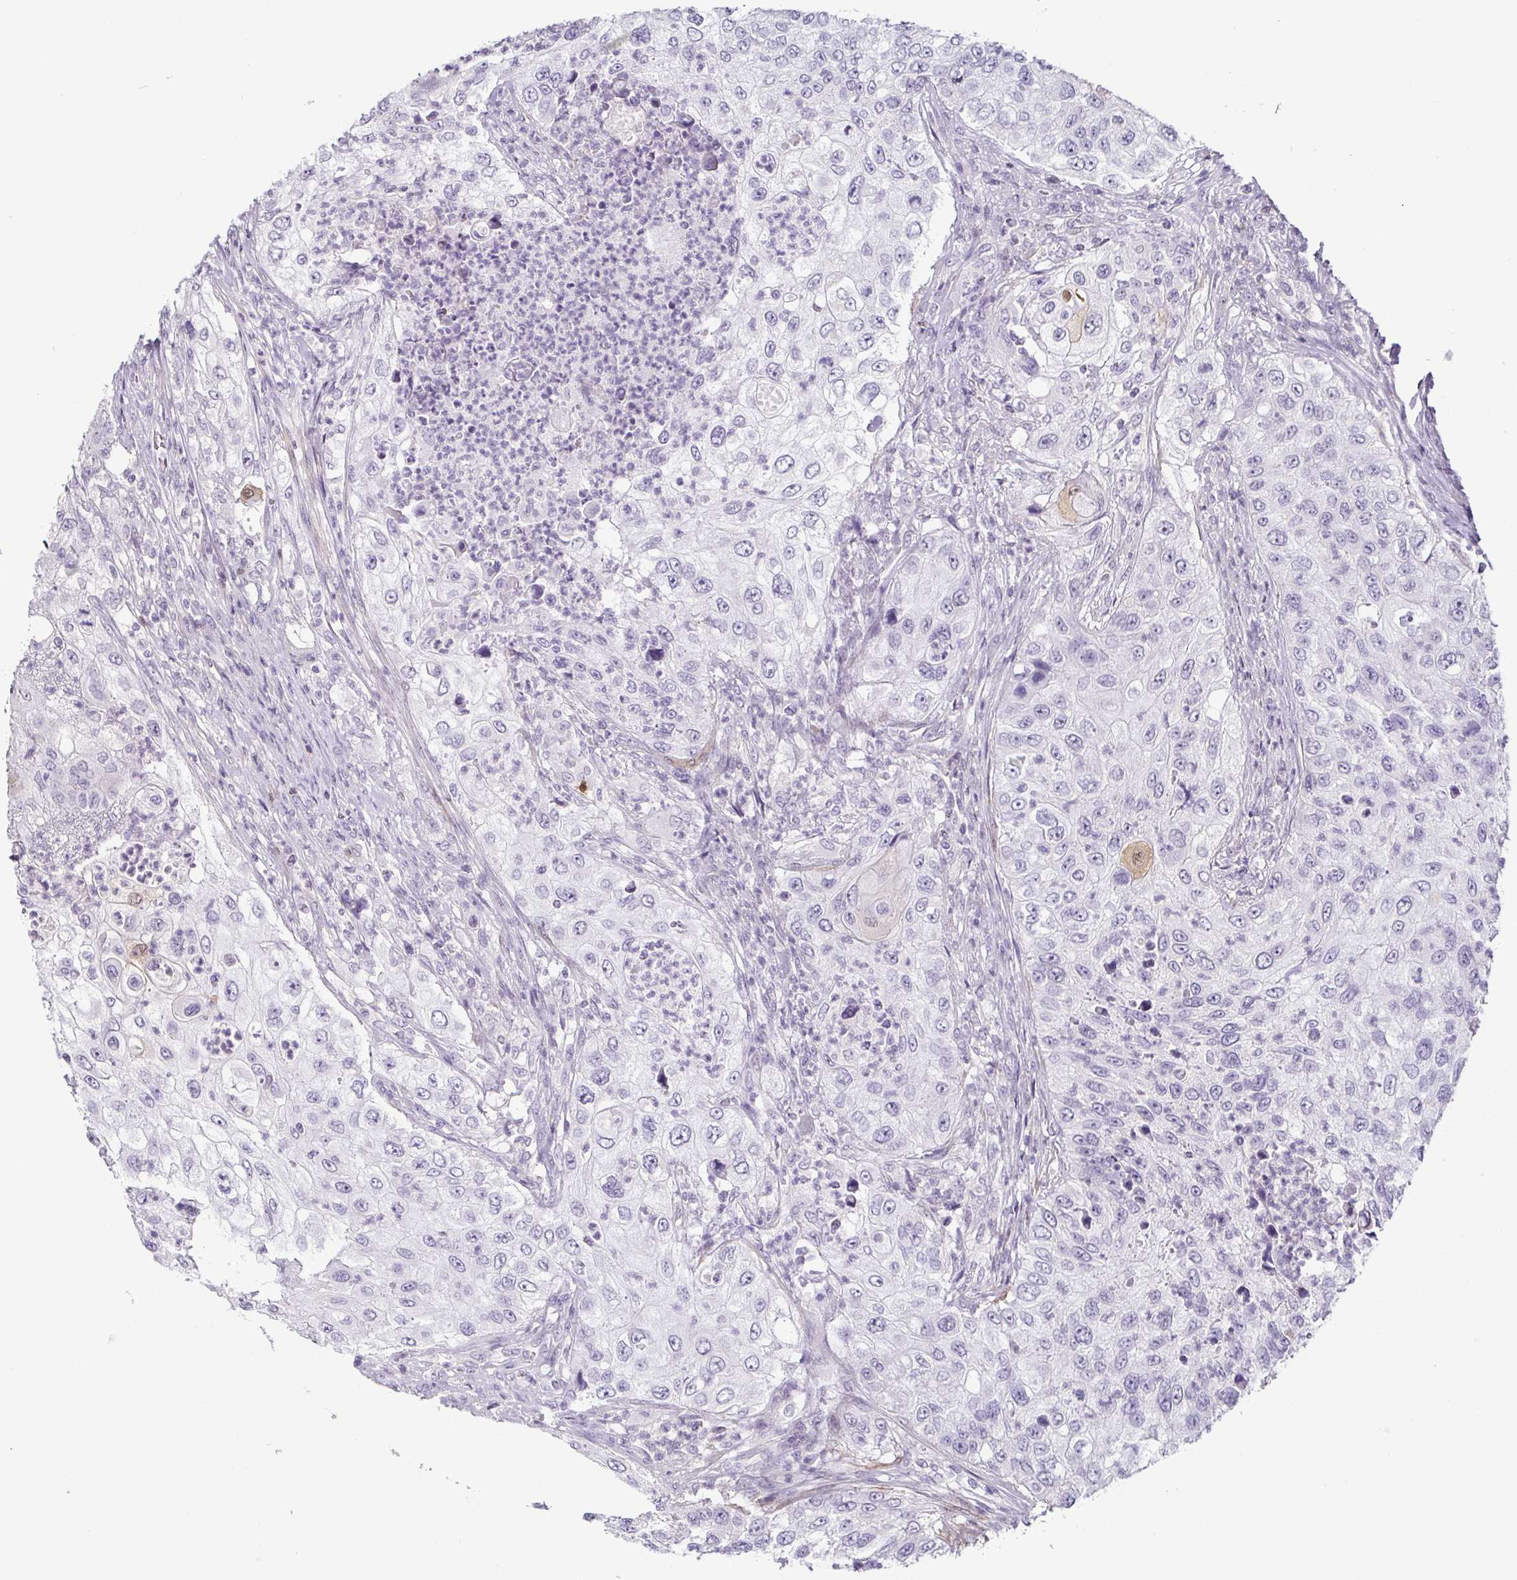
{"staining": {"intensity": "negative", "quantity": "none", "location": "none"}, "tissue": "urothelial cancer", "cell_type": "Tumor cells", "image_type": "cancer", "snomed": [{"axis": "morphology", "description": "Urothelial carcinoma, High grade"}, {"axis": "topography", "description": "Urinary bladder"}], "caption": "Immunohistochemistry photomicrograph of neoplastic tissue: human high-grade urothelial carcinoma stained with DAB displays no significant protein staining in tumor cells.", "gene": "HOPX", "patient": {"sex": "female", "age": 60}}